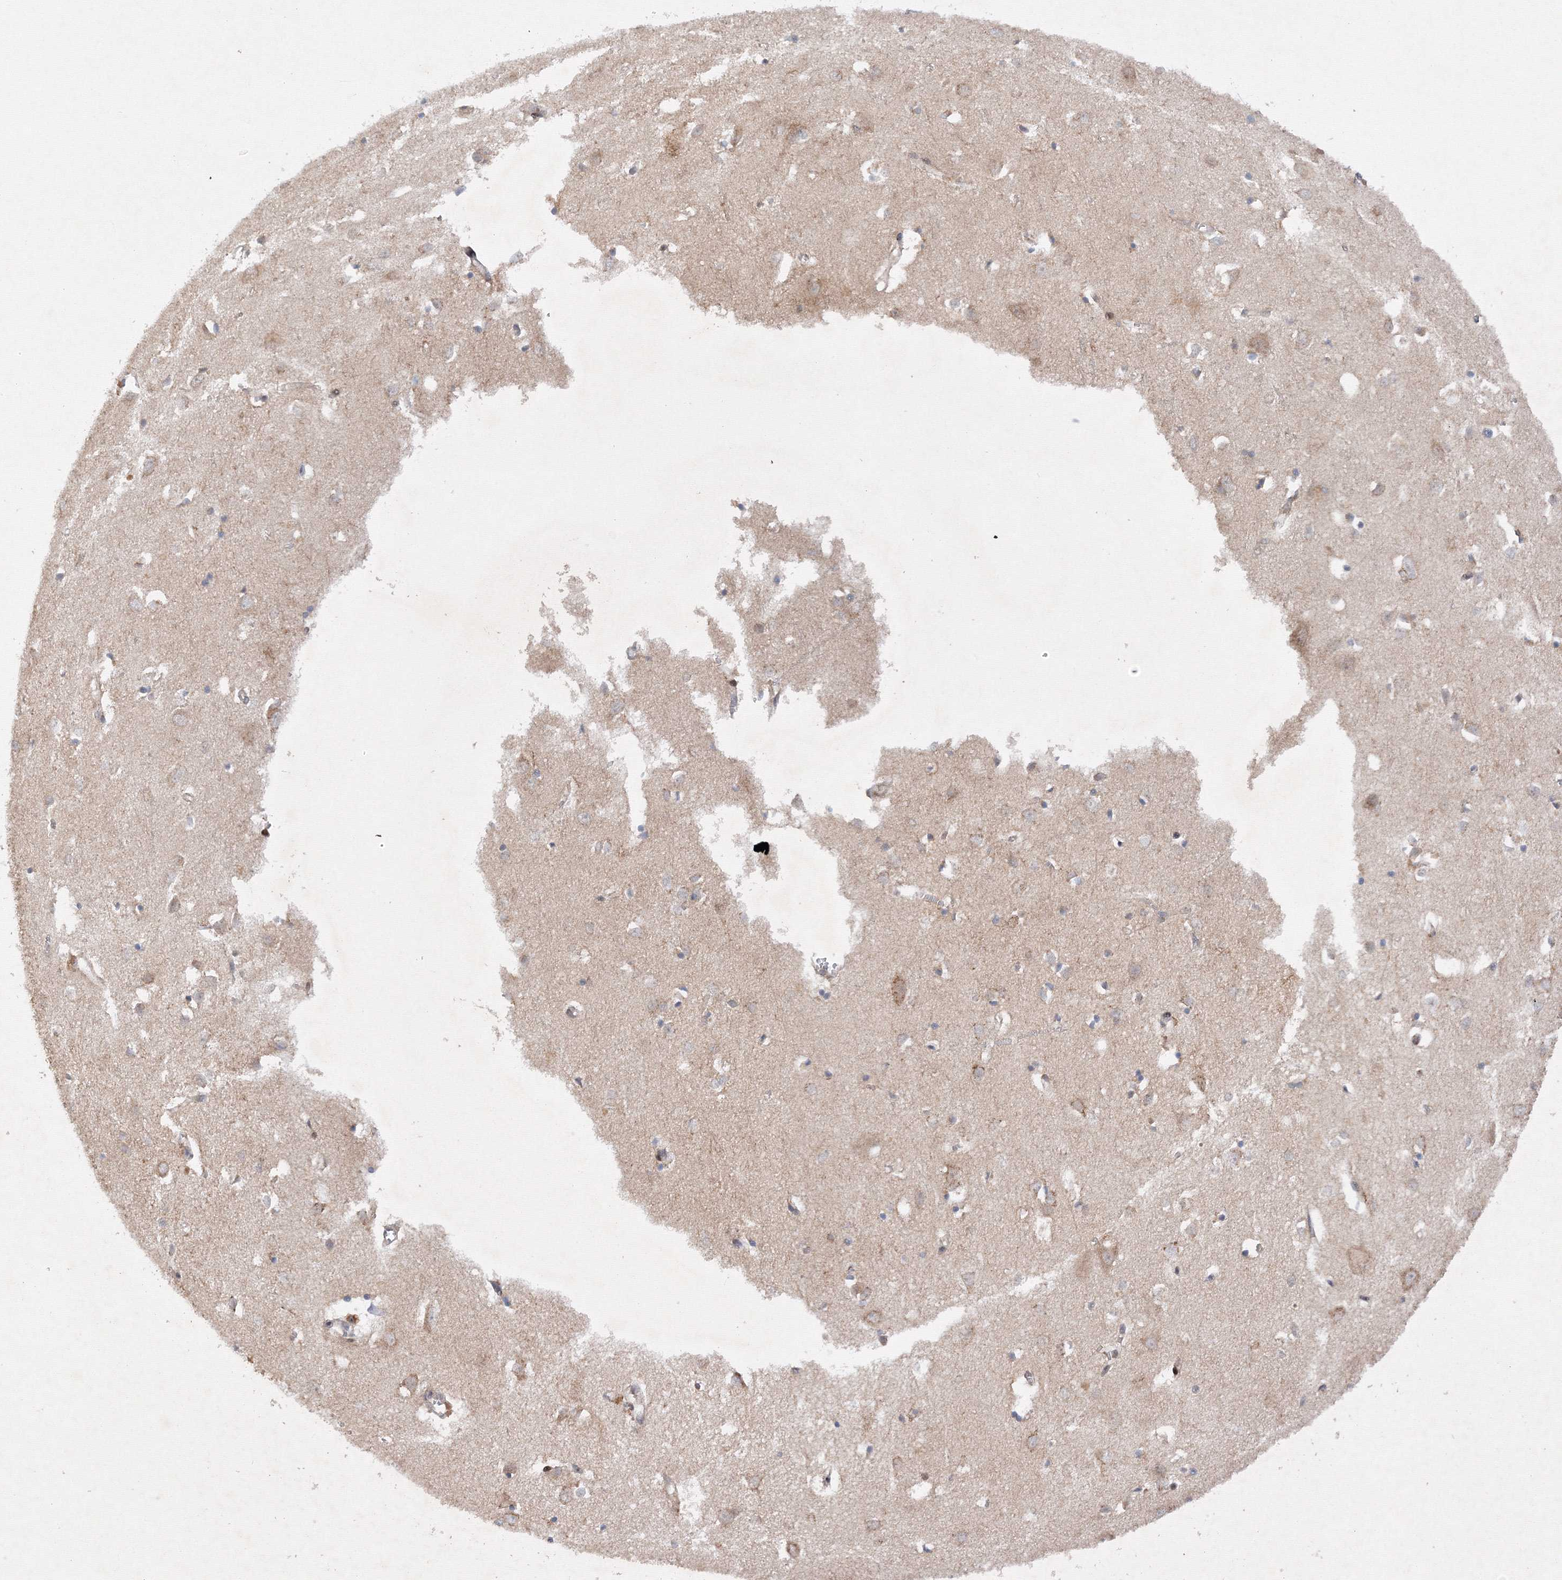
{"staining": {"intensity": "weak", "quantity": "25%-75%", "location": "cytoplasmic/membranous"}, "tissue": "cerebral cortex", "cell_type": "Endothelial cells", "image_type": "normal", "snomed": [{"axis": "morphology", "description": "Normal tissue, NOS"}, {"axis": "topography", "description": "Cerebral cortex"}], "caption": "This image shows normal cerebral cortex stained with IHC to label a protein in brown. The cytoplasmic/membranous of endothelial cells show weak positivity for the protein. Nuclei are counter-stained blue.", "gene": "DCTD", "patient": {"sex": "female", "age": 64}}